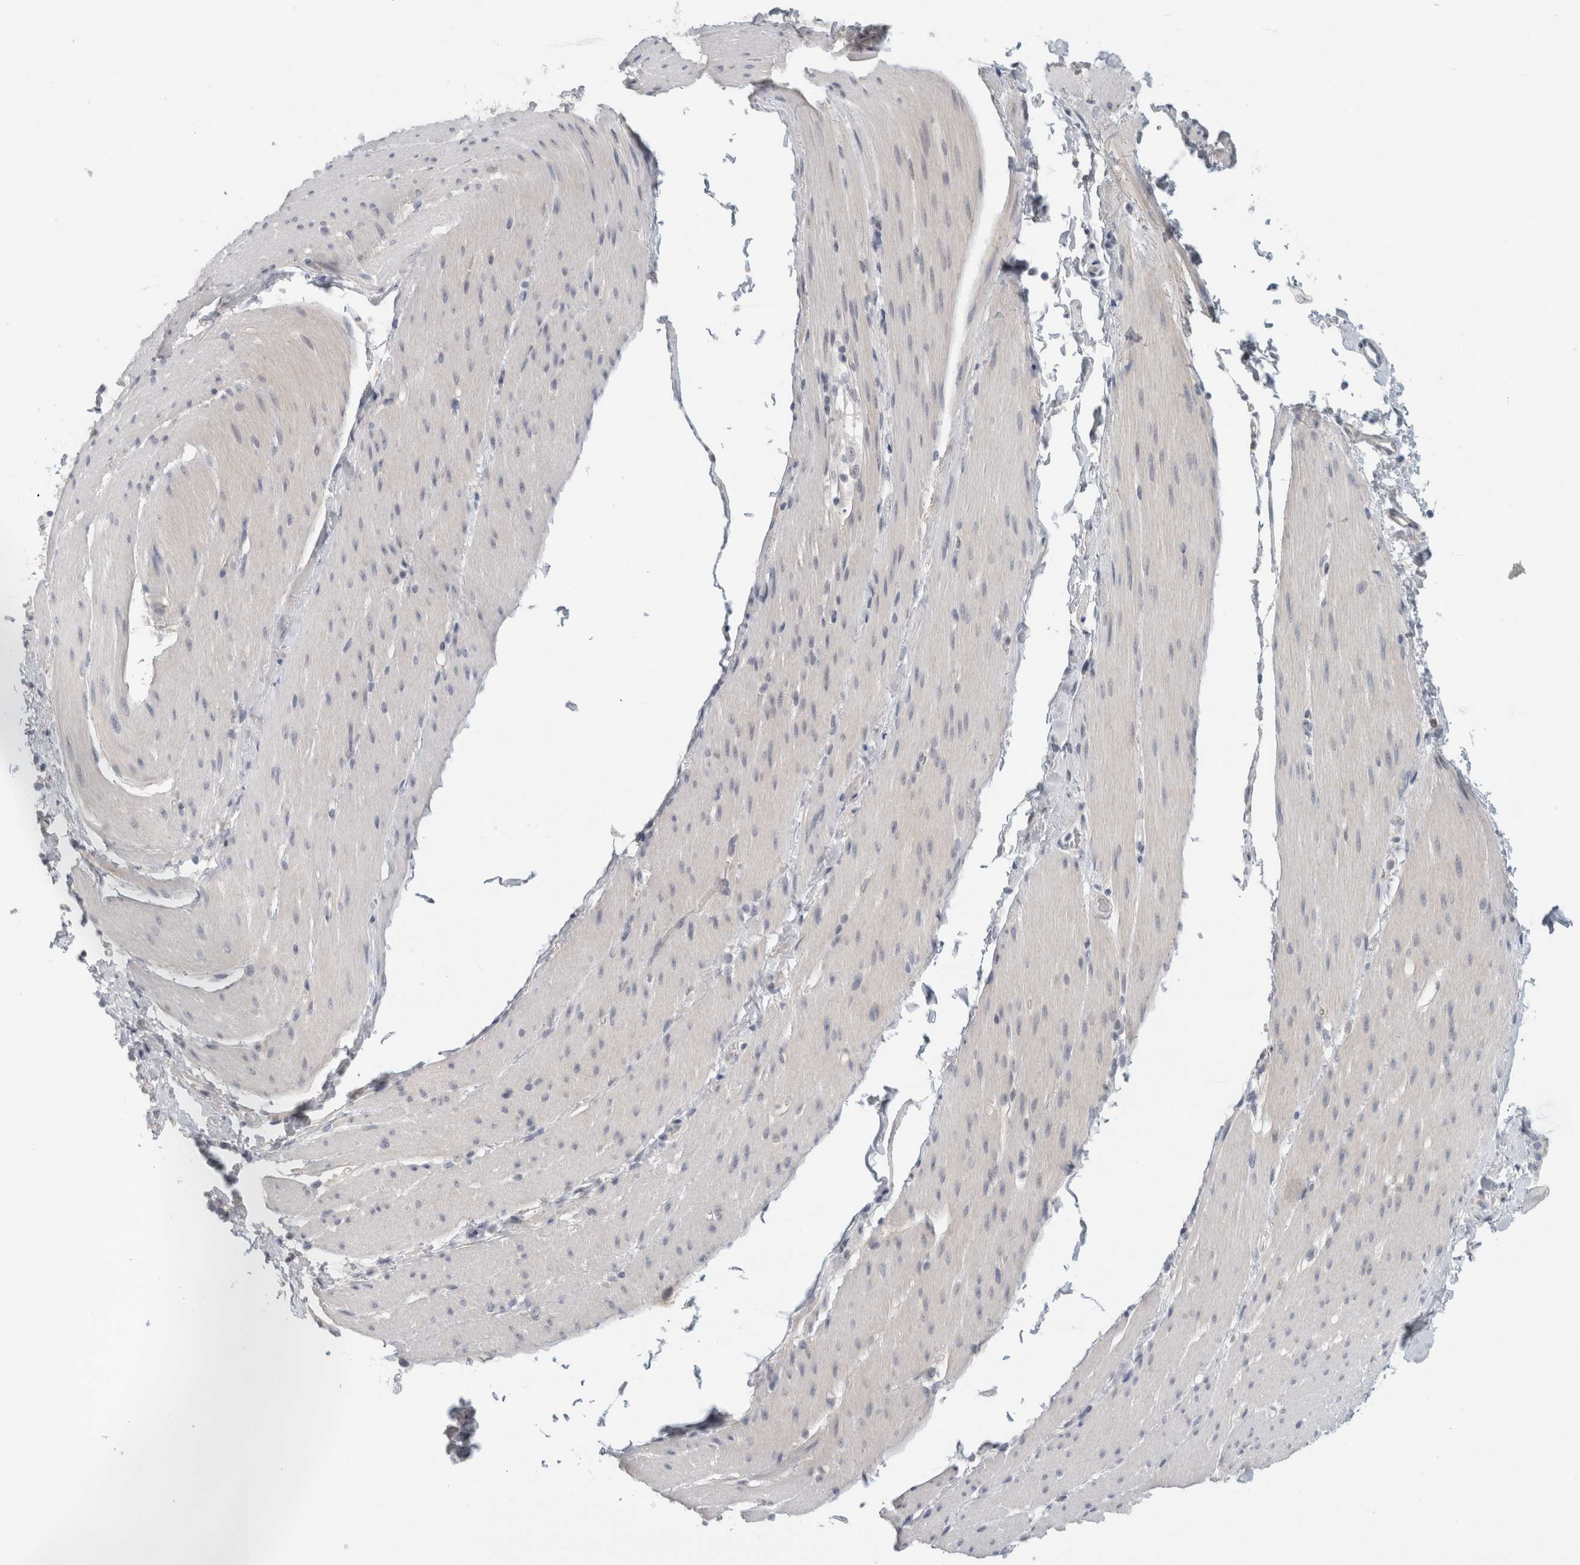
{"staining": {"intensity": "negative", "quantity": "none", "location": "none"}, "tissue": "smooth muscle", "cell_type": "Smooth muscle cells", "image_type": "normal", "snomed": [{"axis": "morphology", "description": "Normal tissue, NOS"}, {"axis": "topography", "description": "Smooth muscle"}, {"axis": "topography", "description": "Small intestine"}], "caption": "Immunohistochemistry (IHC) of normal human smooth muscle demonstrates no staining in smooth muscle cells. (Stains: DAB (3,3'-diaminobenzidine) IHC with hematoxylin counter stain, Microscopy: brightfield microscopy at high magnification).", "gene": "FMR1NB", "patient": {"sex": "female", "age": 84}}